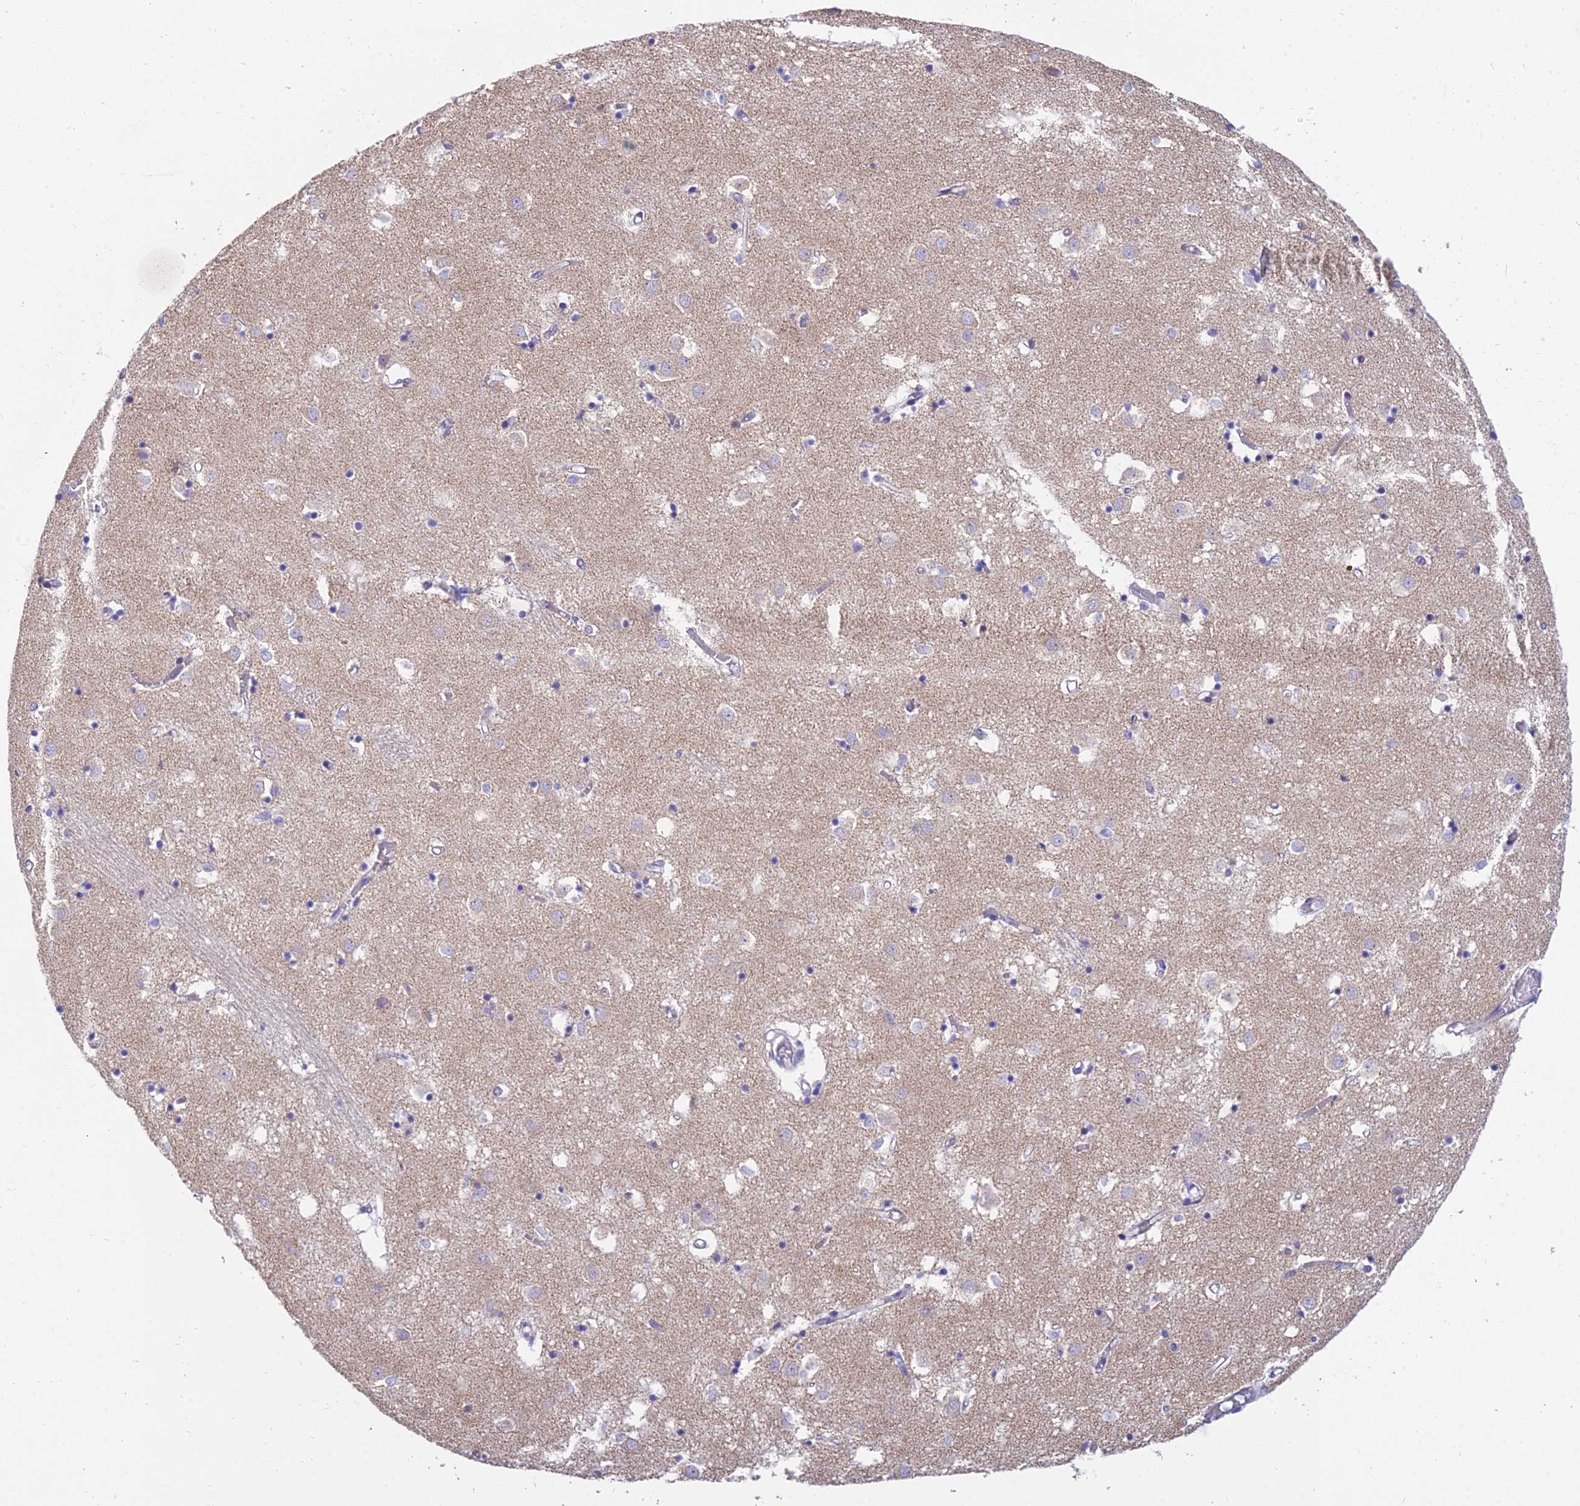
{"staining": {"intensity": "negative", "quantity": "none", "location": "none"}, "tissue": "caudate", "cell_type": "Glial cells", "image_type": "normal", "snomed": [{"axis": "morphology", "description": "Normal tissue, NOS"}, {"axis": "topography", "description": "Lateral ventricle wall"}], "caption": "Glial cells are negative for protein expression in normal human caudate. (DAB IHC, high magnification).", "gene": "CFAP206", "patient": {"sex": "male", "age": 70}}